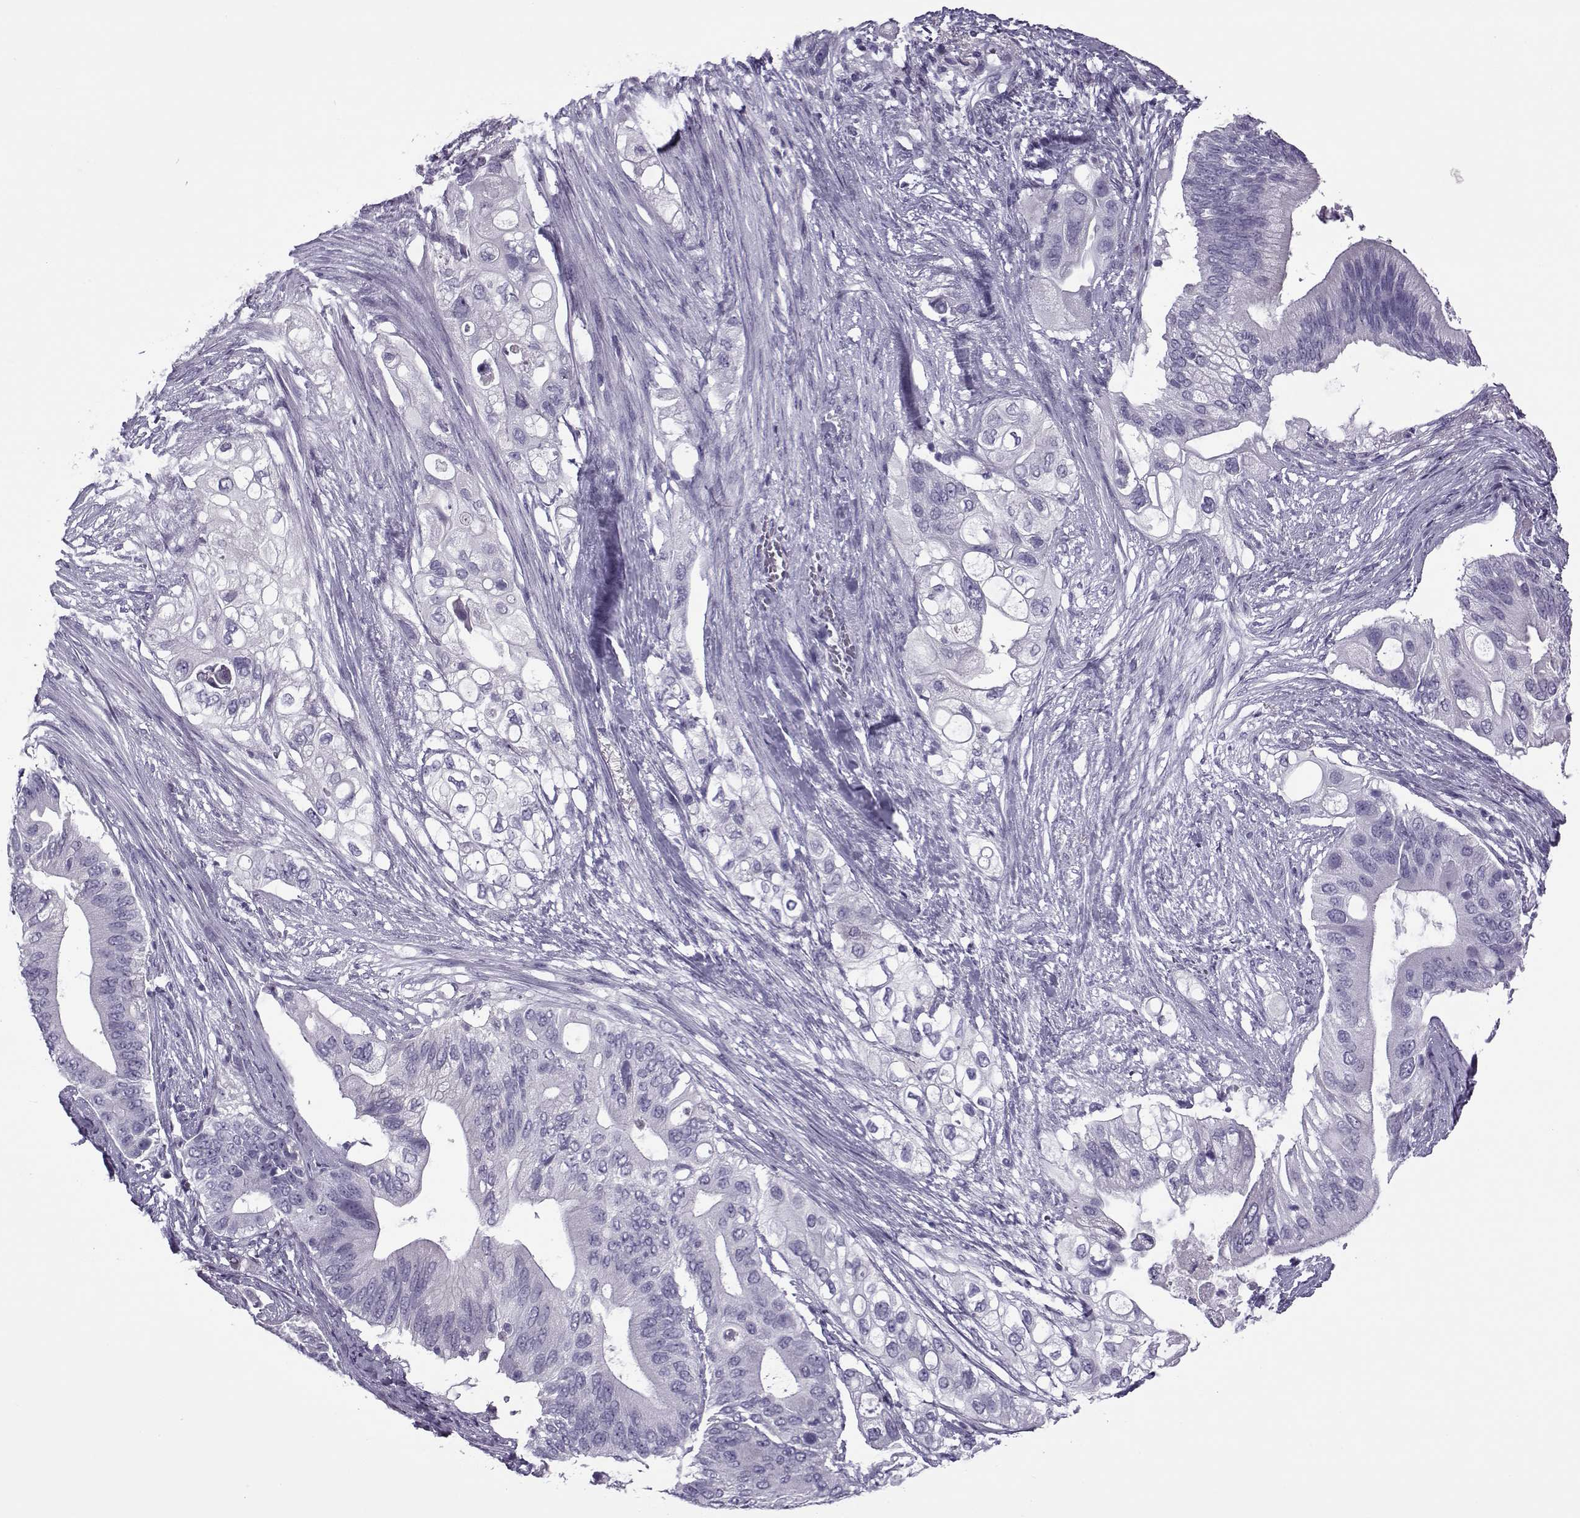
{"staining": {"intensity": "negative", "quantity": "none", "location": "none"}, "tissue": "pancreatic cancer", "cell_type": "Tumor cells", "image_type": "cancer", "snomed": [{"axis": "morphology", "description": "Adenocarcinoma, NOS"}, {"axis": "topography", "description": "Pancreas"}], "caption": "A high-resolution micrograph shows IHC staining of adenocarcinoma (pancreatic), which displays no significant staining in tumor cells.", "gene": "OIP5", "patient": {"sex": "female", "age": 72}}